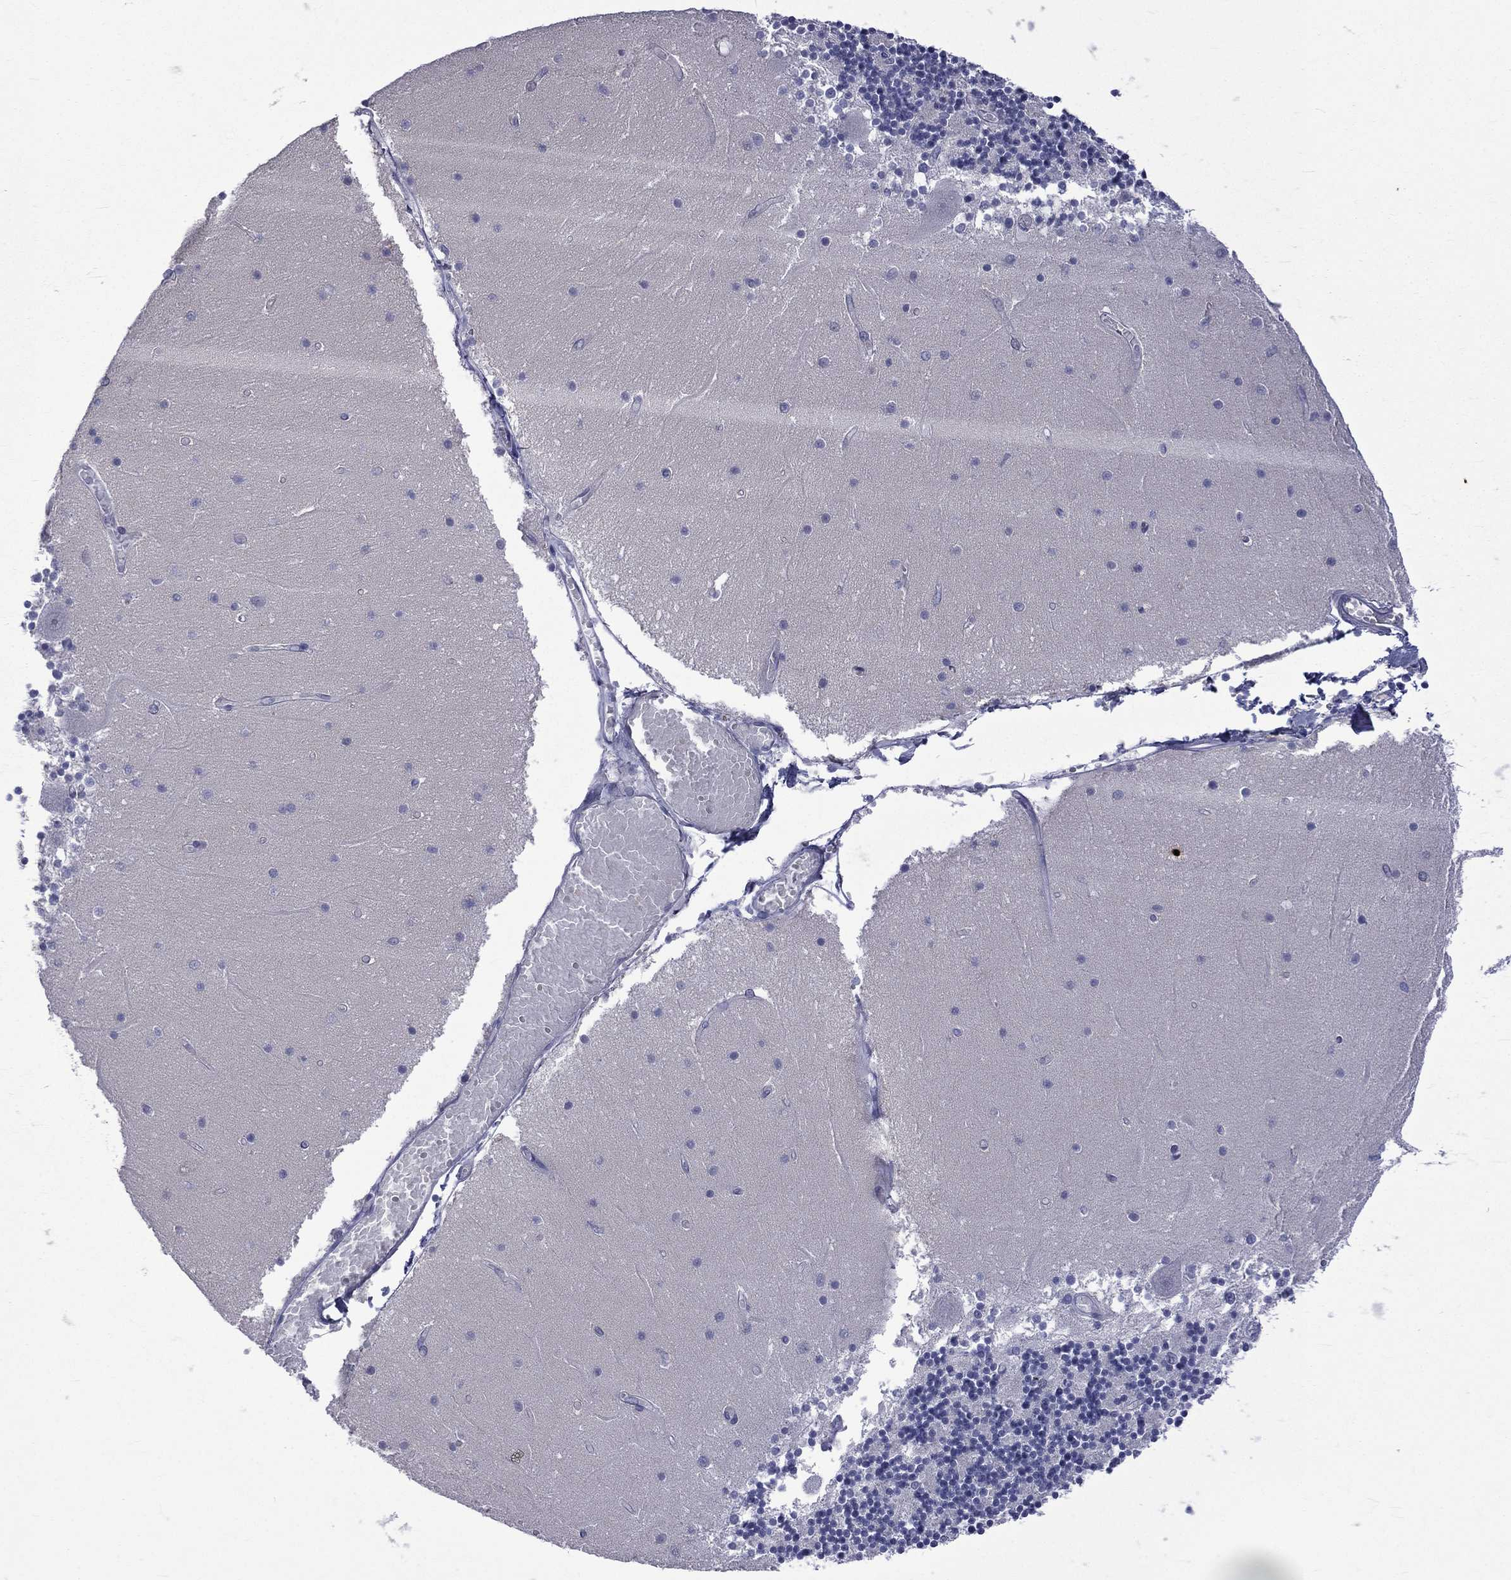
{"staining": {"intensity": "negative", "quantity": "none", "location": "none"}, "tissue": "cerebellum", "cell_type": "Cells in granular layer", "image_type": "normal", "snomed": [{"axis": "morphology", "description": "Normal tissue, NOS"}, {"axis": "topography", "description": "Cerebellum"}], "caption": "The image displays no staining of cells in granular layer in normal cerebellum.", "gene": "ELANE", "patient": {"sex": "female", "age": 28}}